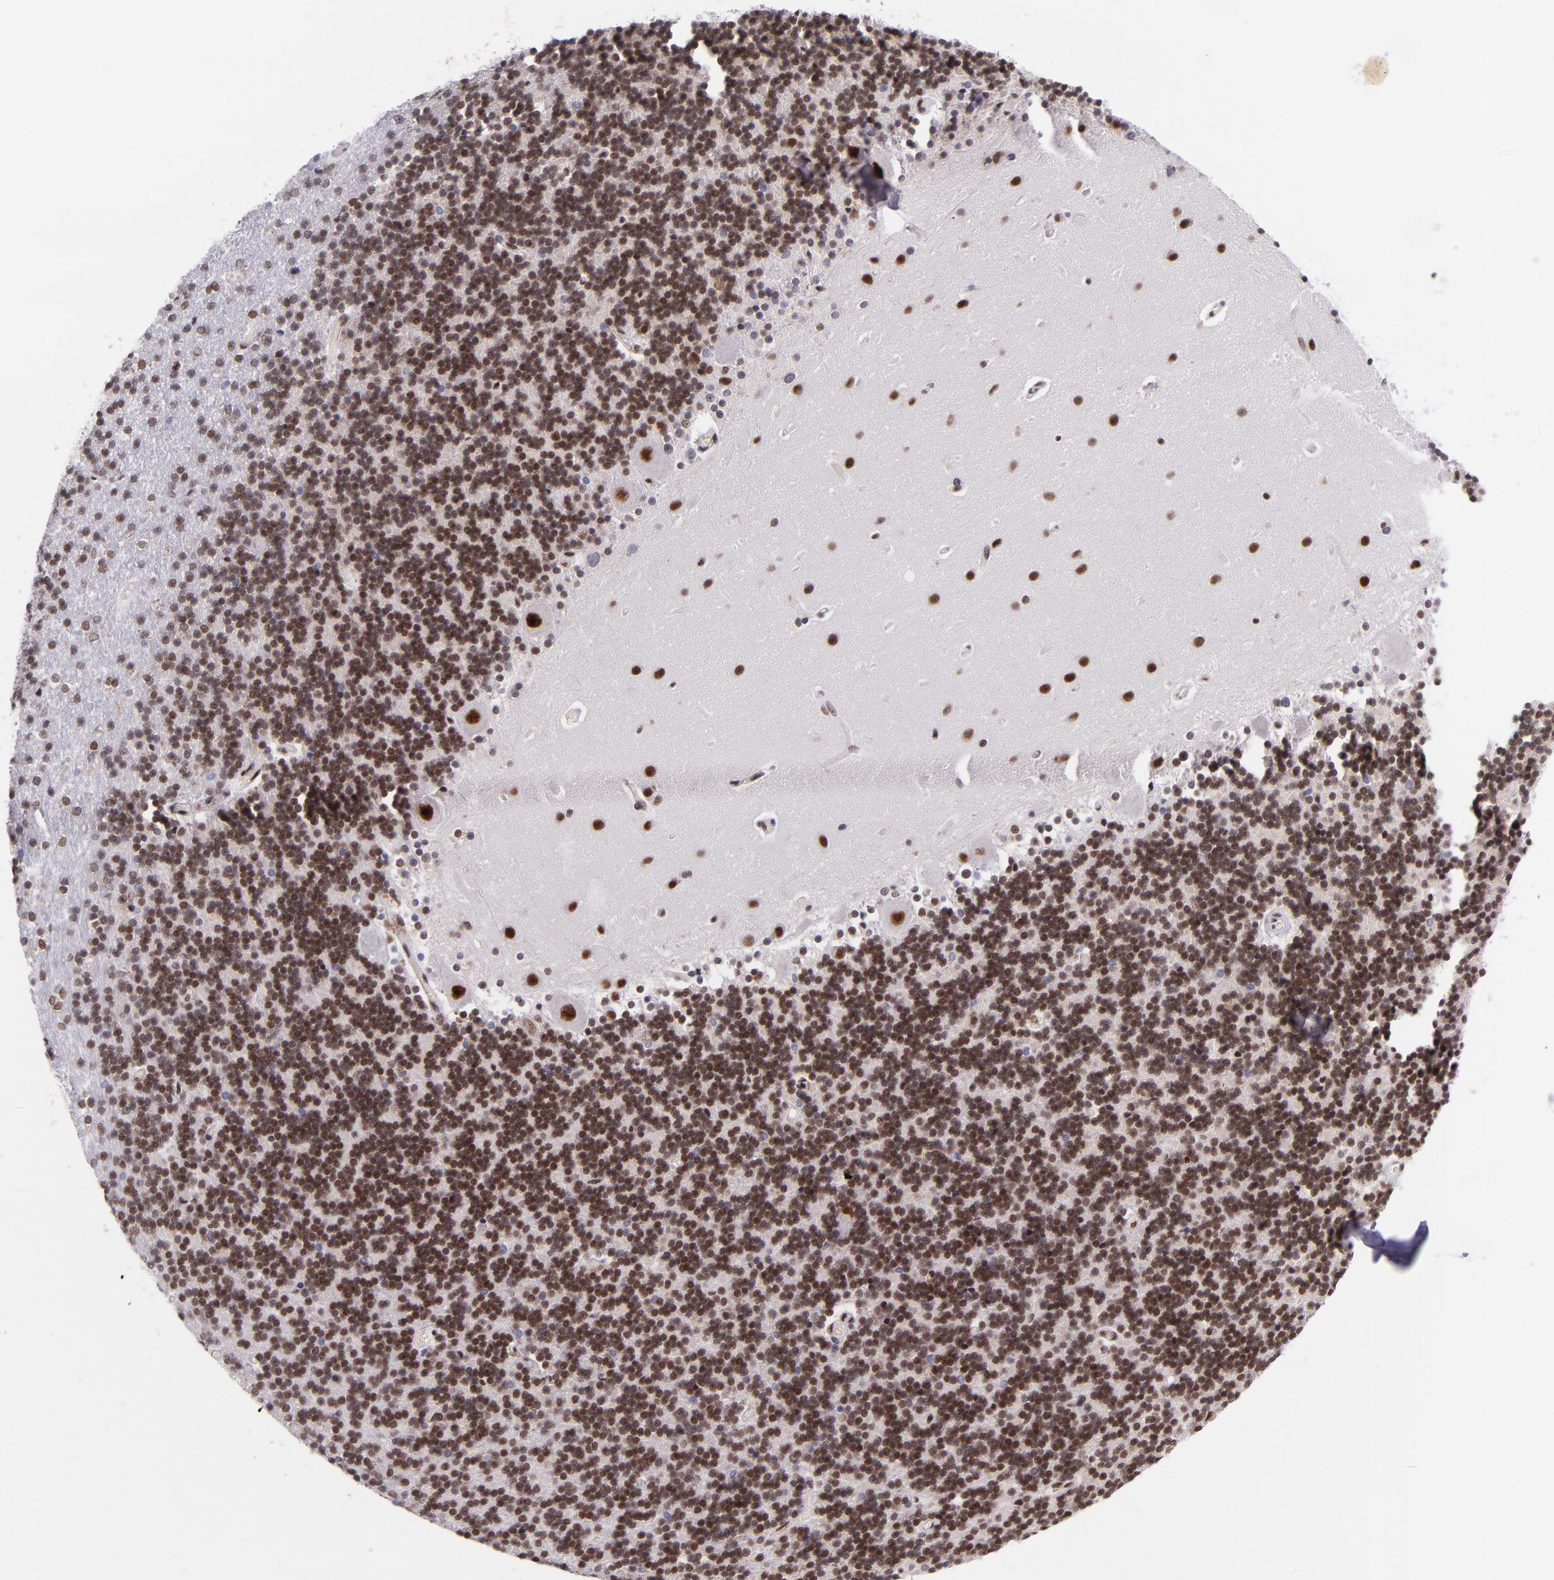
{"staining": {"intensity": "strong", "quantity": ">75%", "location": "nuclear"}, "tissue": "cerebellum", "cell_type": "Cells in granular layer", "image_type": "normal", "snomed": [{"axis": "morphology", "description": "Normal tissue, NOS"}, {"axis": "topography", "description": "Cerebellum"}], "caption": "Immunohistochemistry (IHC) (DAB) staining of normal cerebellum reveals strong nuclear protein staining in approximately >75% of cells in granular layer.", "gene": "GPKOW", "patient": {"sex": "female", "age": 54}}